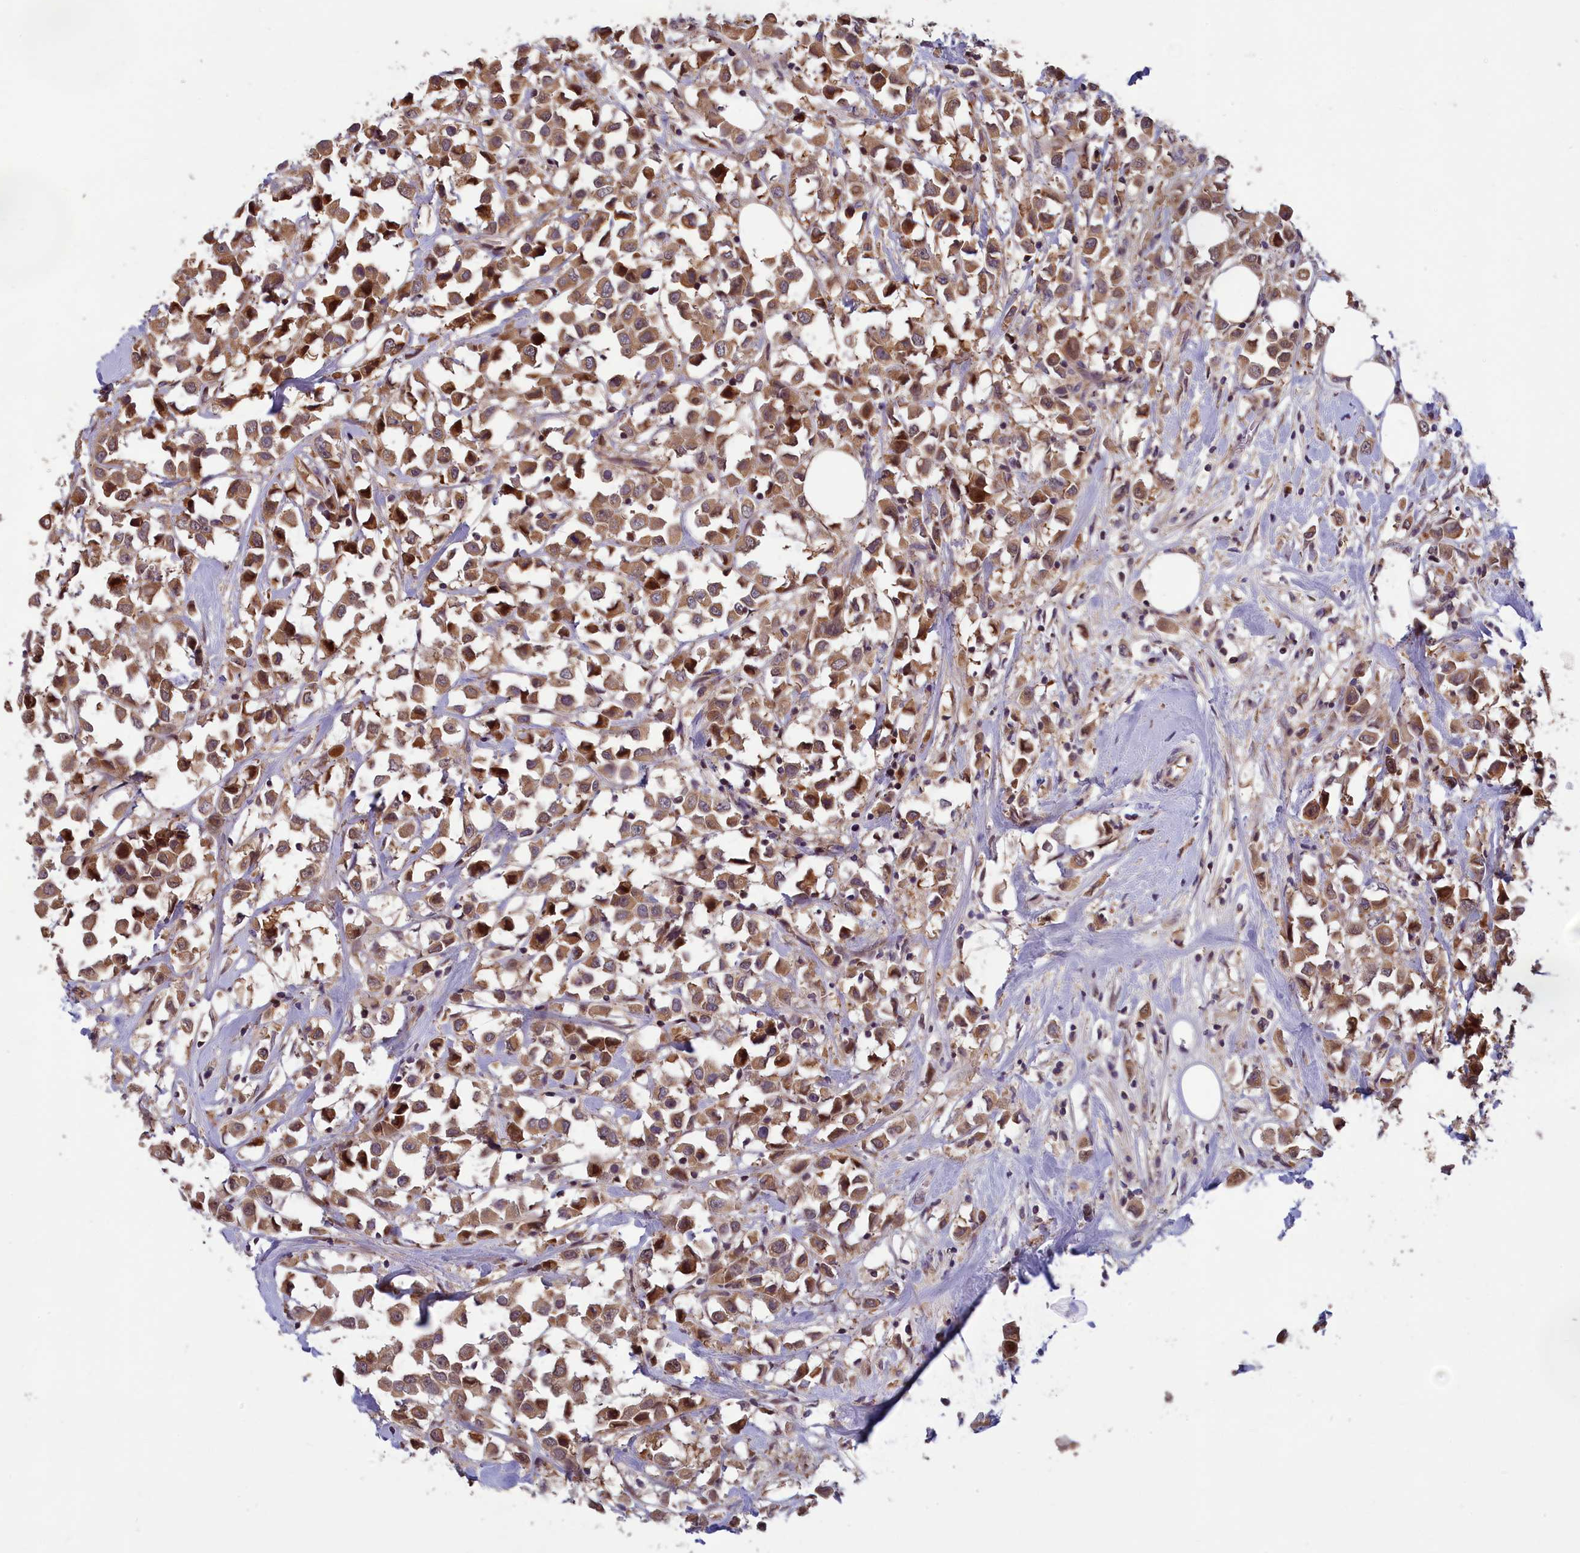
{"staining": {"intensity": "moderate", "quantity": ">75%", "location": "cytoplasmic/membranous,nuclear"}, "tissue": "breast cancer", "cell_type": "Tumor cells", "image_type": "cancer", "snomed": [{"axis": "morphology", "description": "Duct carcinoma"}, {"axis": "topography", "description": "Breast"}], "caption": "Intraductal carcinoma (breast) was stained to show a protein in brown. There is medium levels of moderate cytoplasmic/membranous and nuclear staining in about >75% of tumor cells.", "gene": "CCDC15", "patient": {"sex": "female", "age": 61}}